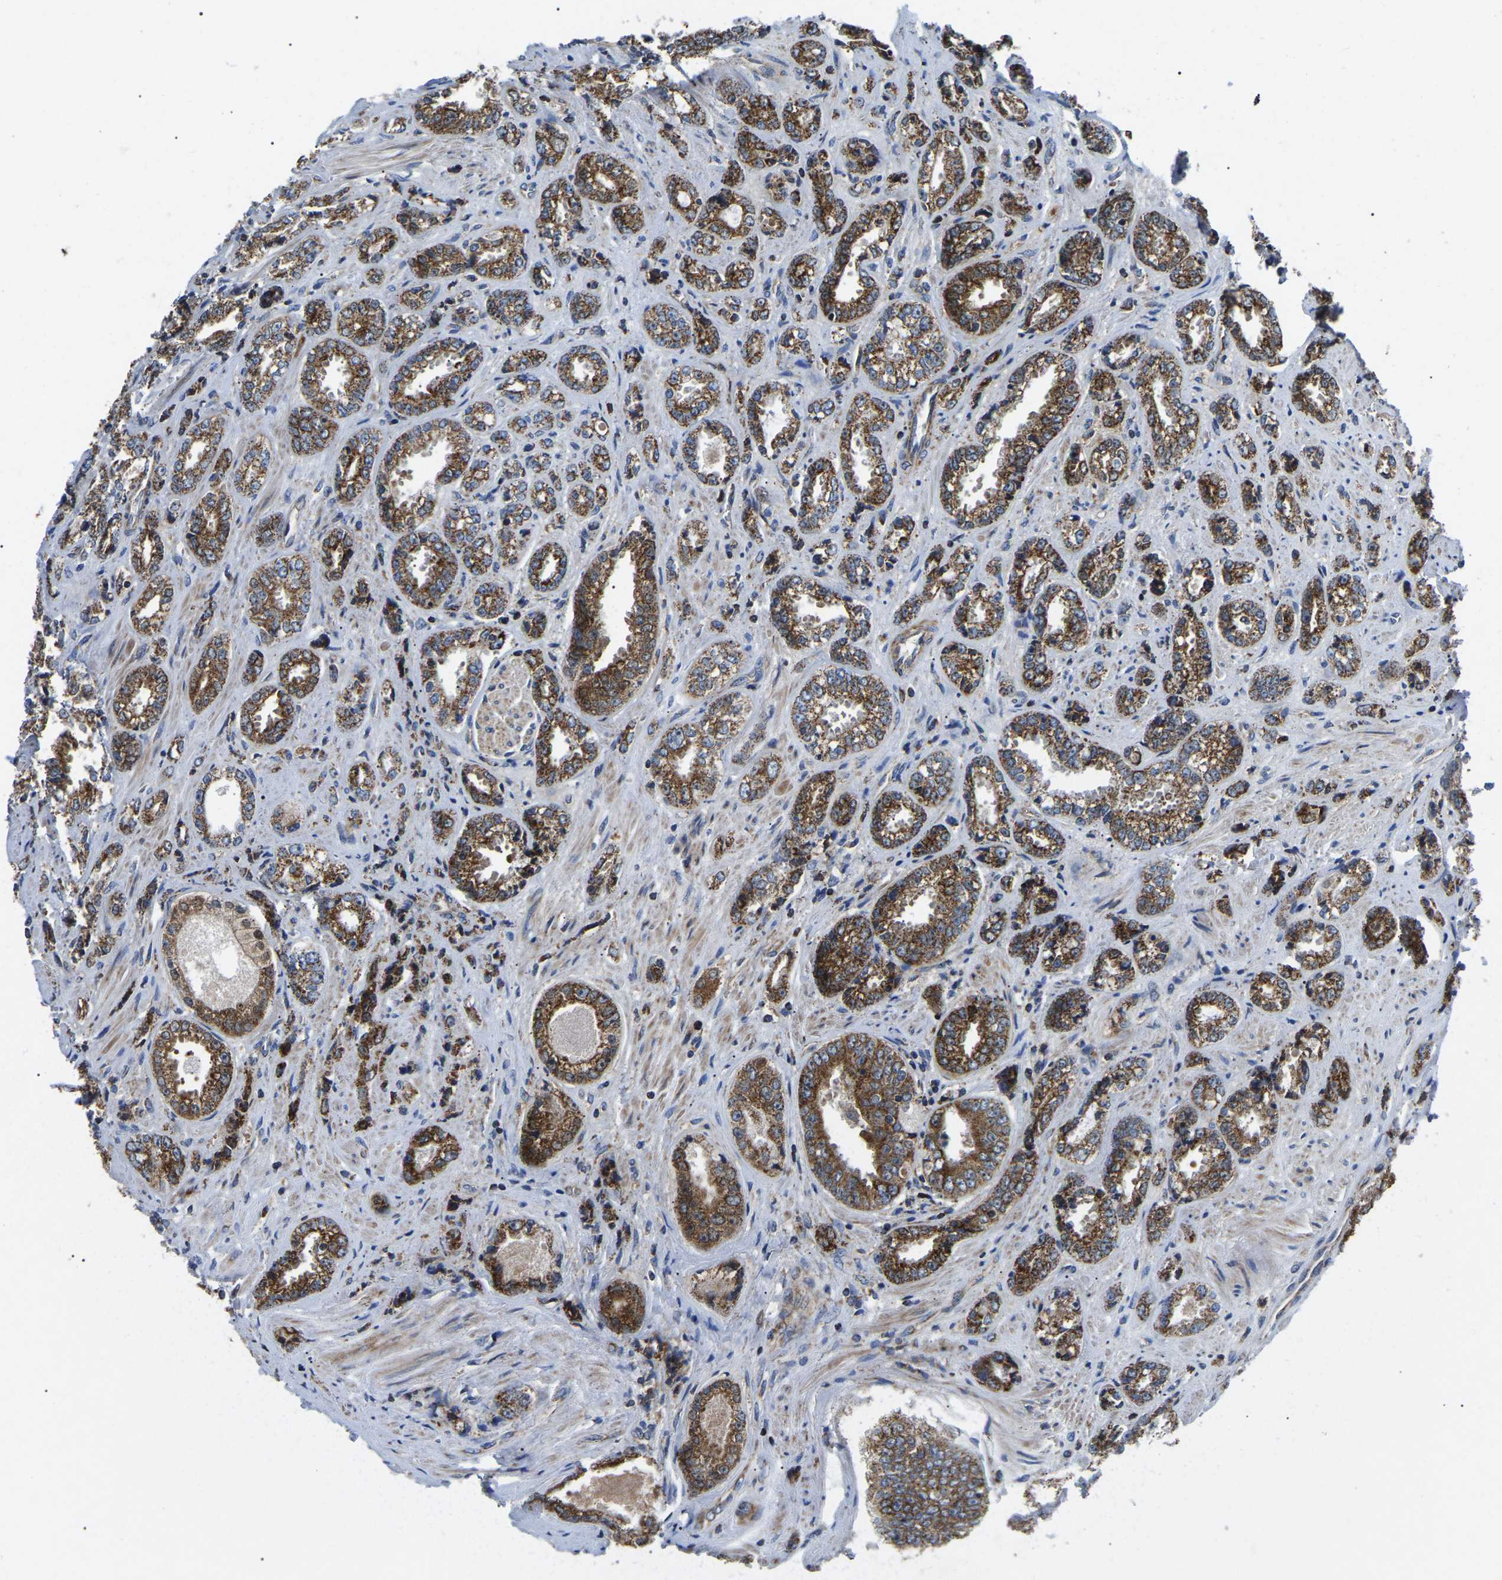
{"staining": {"intensity": "strong", "quantity": ">75%", "location": "cytoplasmic/membranous"}, "tissue": "prostate cancer", "cell_type": "Tumor cells", "image_type": "cancer", "snomed": [{"axis": "morphology", "description": "Adenocarcinoma, High grade"}, {"axis": "topography", "description": "Prostate"}], "caption": "This histopathology image displays immunohistochemistry staining of prostate cancer, with high strong cytoplasmic/membranous staining in about >75% of tumor cells.", "gene": "PPM1E", "patient": {"sex": "male", "age": 61}}